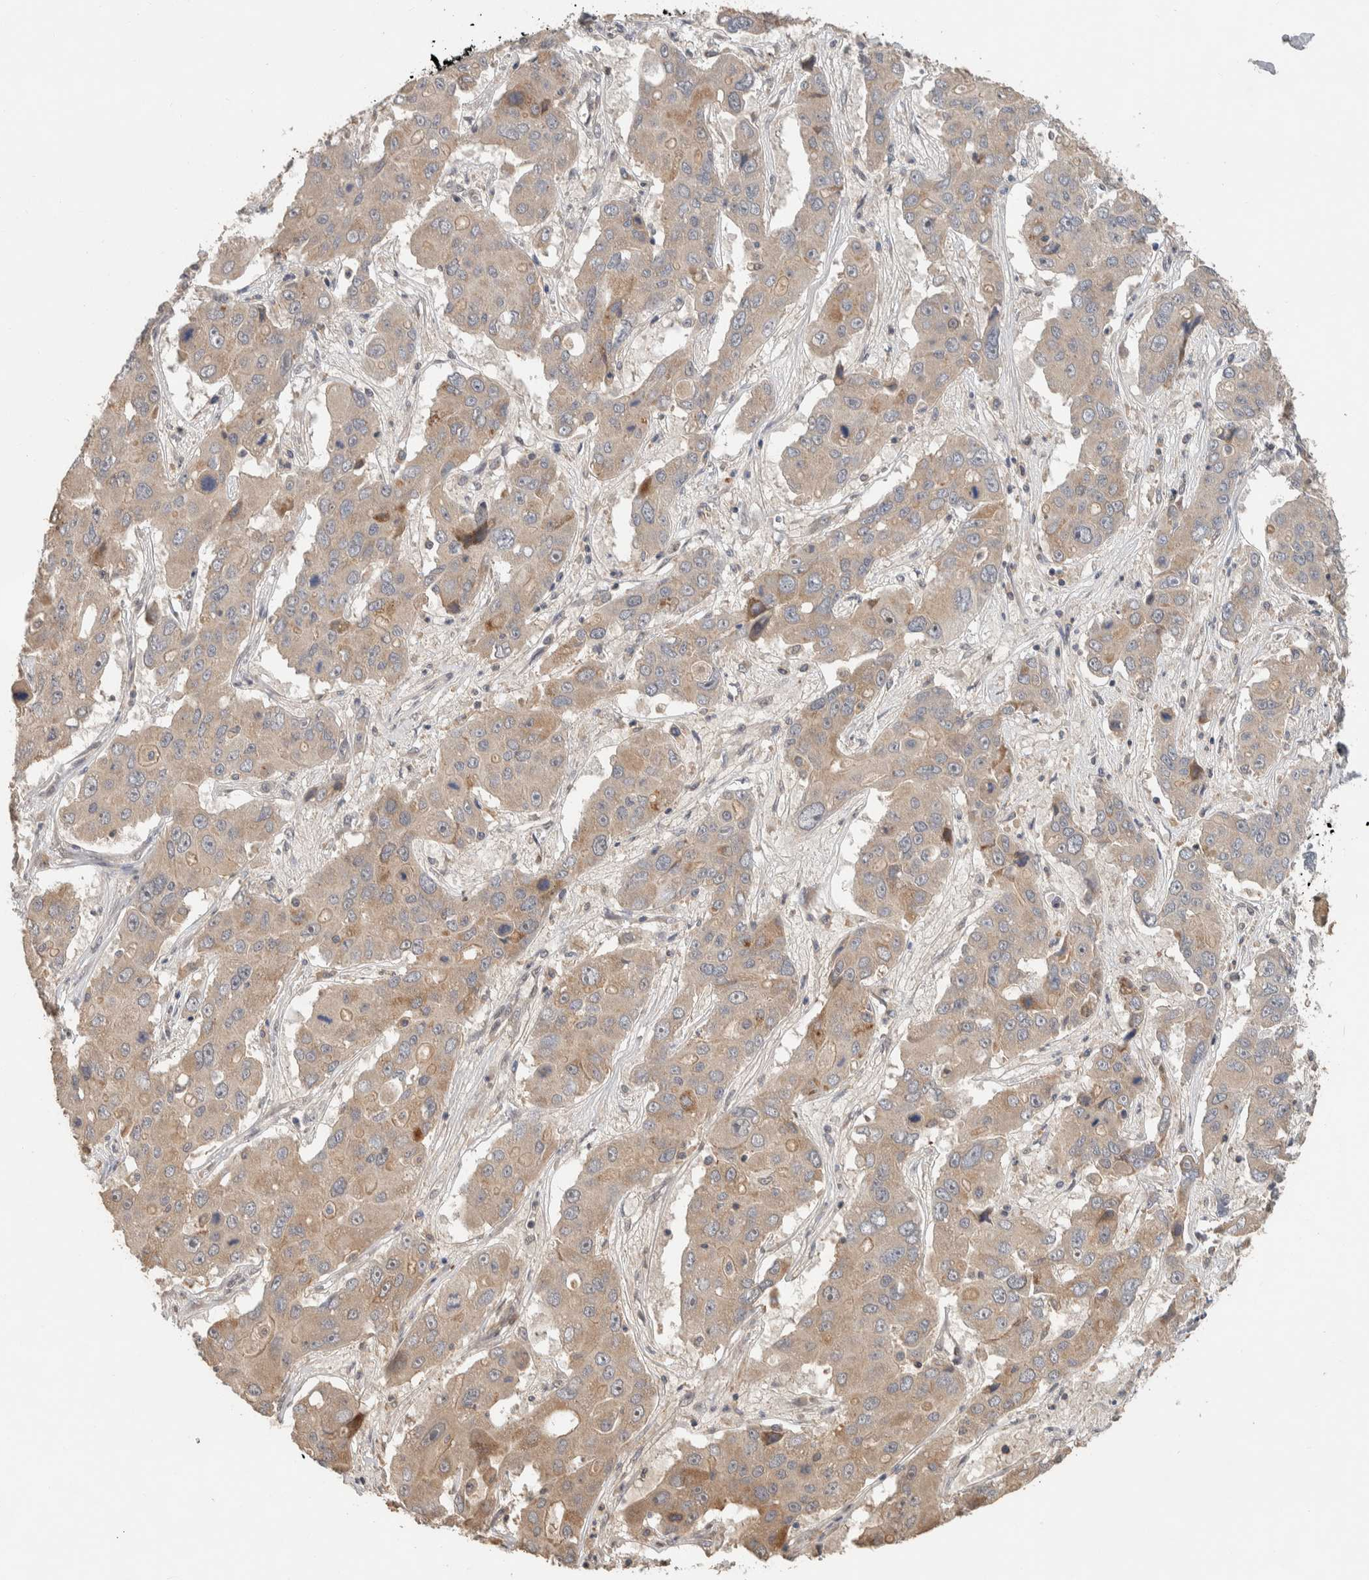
{"staining": {"intensity": "weak", "quantity": ">75%", "location": "cytoplasmic/membranous"}, "tissue": "liver cancer", "cell_type": "Tumor cells", "image_type": "cancer", "snomed": [{"axis": "morphology", "description": "Cholangiocarcinoma"}, {"axis": "topography", "description": "Liver"}], "caption": "Immunohistochemical staining of cholangiocarcinoma (liver) displays low levels of weak cytoplasmic/membranous expression in about >75% of tumor cells. (DAB (3,3'-diaminobenzidine) IHC with brightfield microscopy, high magnification).", "gene": "CYSRT1", "patient": {"sex": "male", "age": 67}}